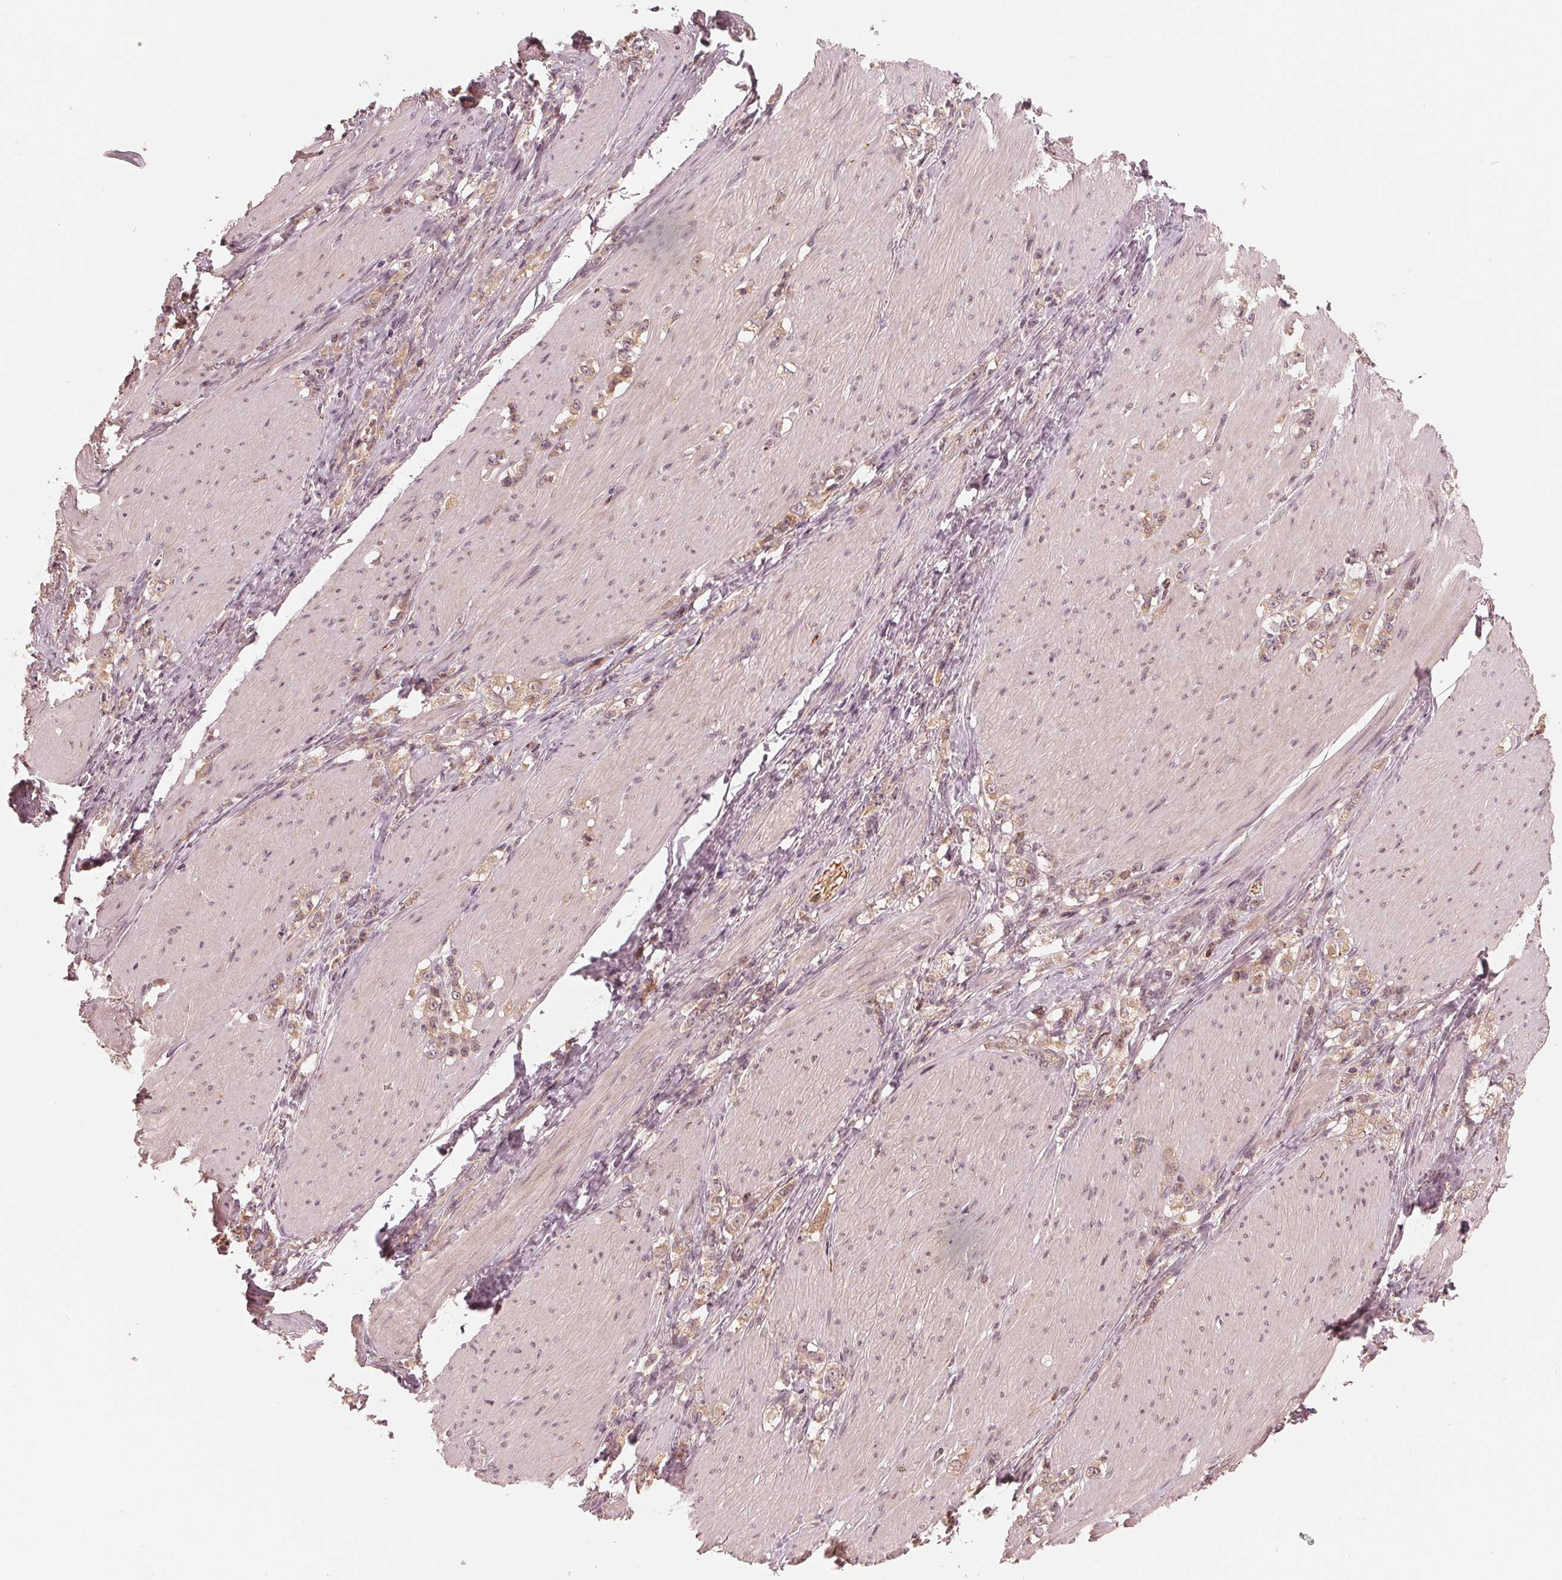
{"staining": {"intensity": "weak", "quantity": ">75%", "location": "cytoplasmic/membranous"}, "tissue": "stomach cancer", "cell_type": "Tumor cells", "image_type": "cancer", "snomed": [{"axis": "morphology", "description": "Adenocarcinoma, NOS"}, {"axis": "topography", "description": "Stomach, lower"}], "caption": "Protein positivity by immunohistochemistry exhibits weak cytoplasmic/membranous positivity in approximately >75% of tumor cells in stomach cancer. The protein is shown in brown color, while the nuclei are stained blue.", "gene": "ZNF471", "patient": {"sex": "male", "age": 88}}